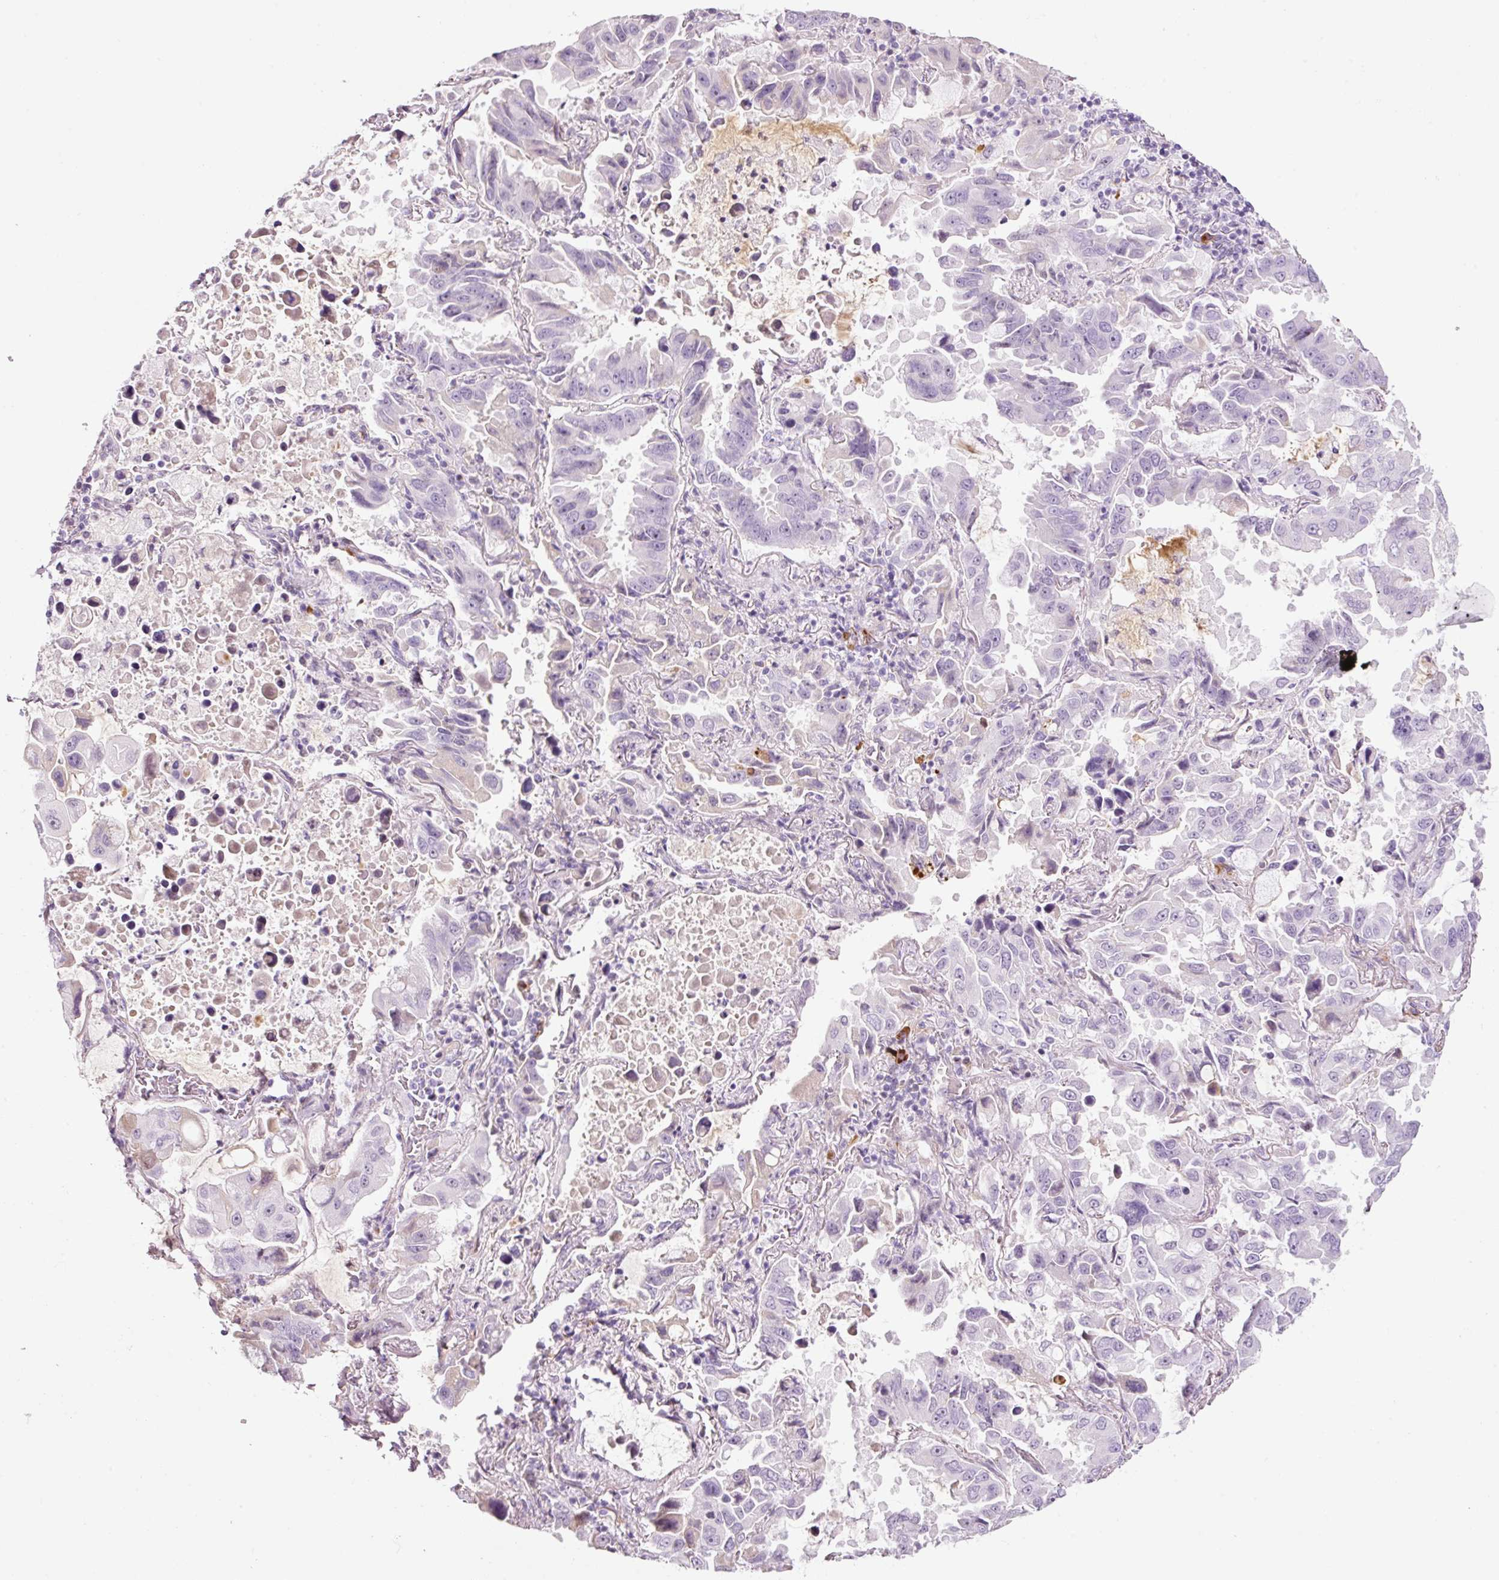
{"staining": {"intensity": "negative", "quantity": "none", "location": "none"}, "tissue": "lung cancer", "cell_type": "Tumor cells", "image_type": "cancer", "snomed": [{"axis": "morphology", "description": "Adenocarcinoma, NOS"}, {"axis": "topography", "description": "Lung"}], "caption": "DAB immunohistochemical staining of human lung adenocarcinoma exhibits no significant positivity in tumor cells.", "gene": "KLF1", "patient": {"sex": "male", "age": 64}}